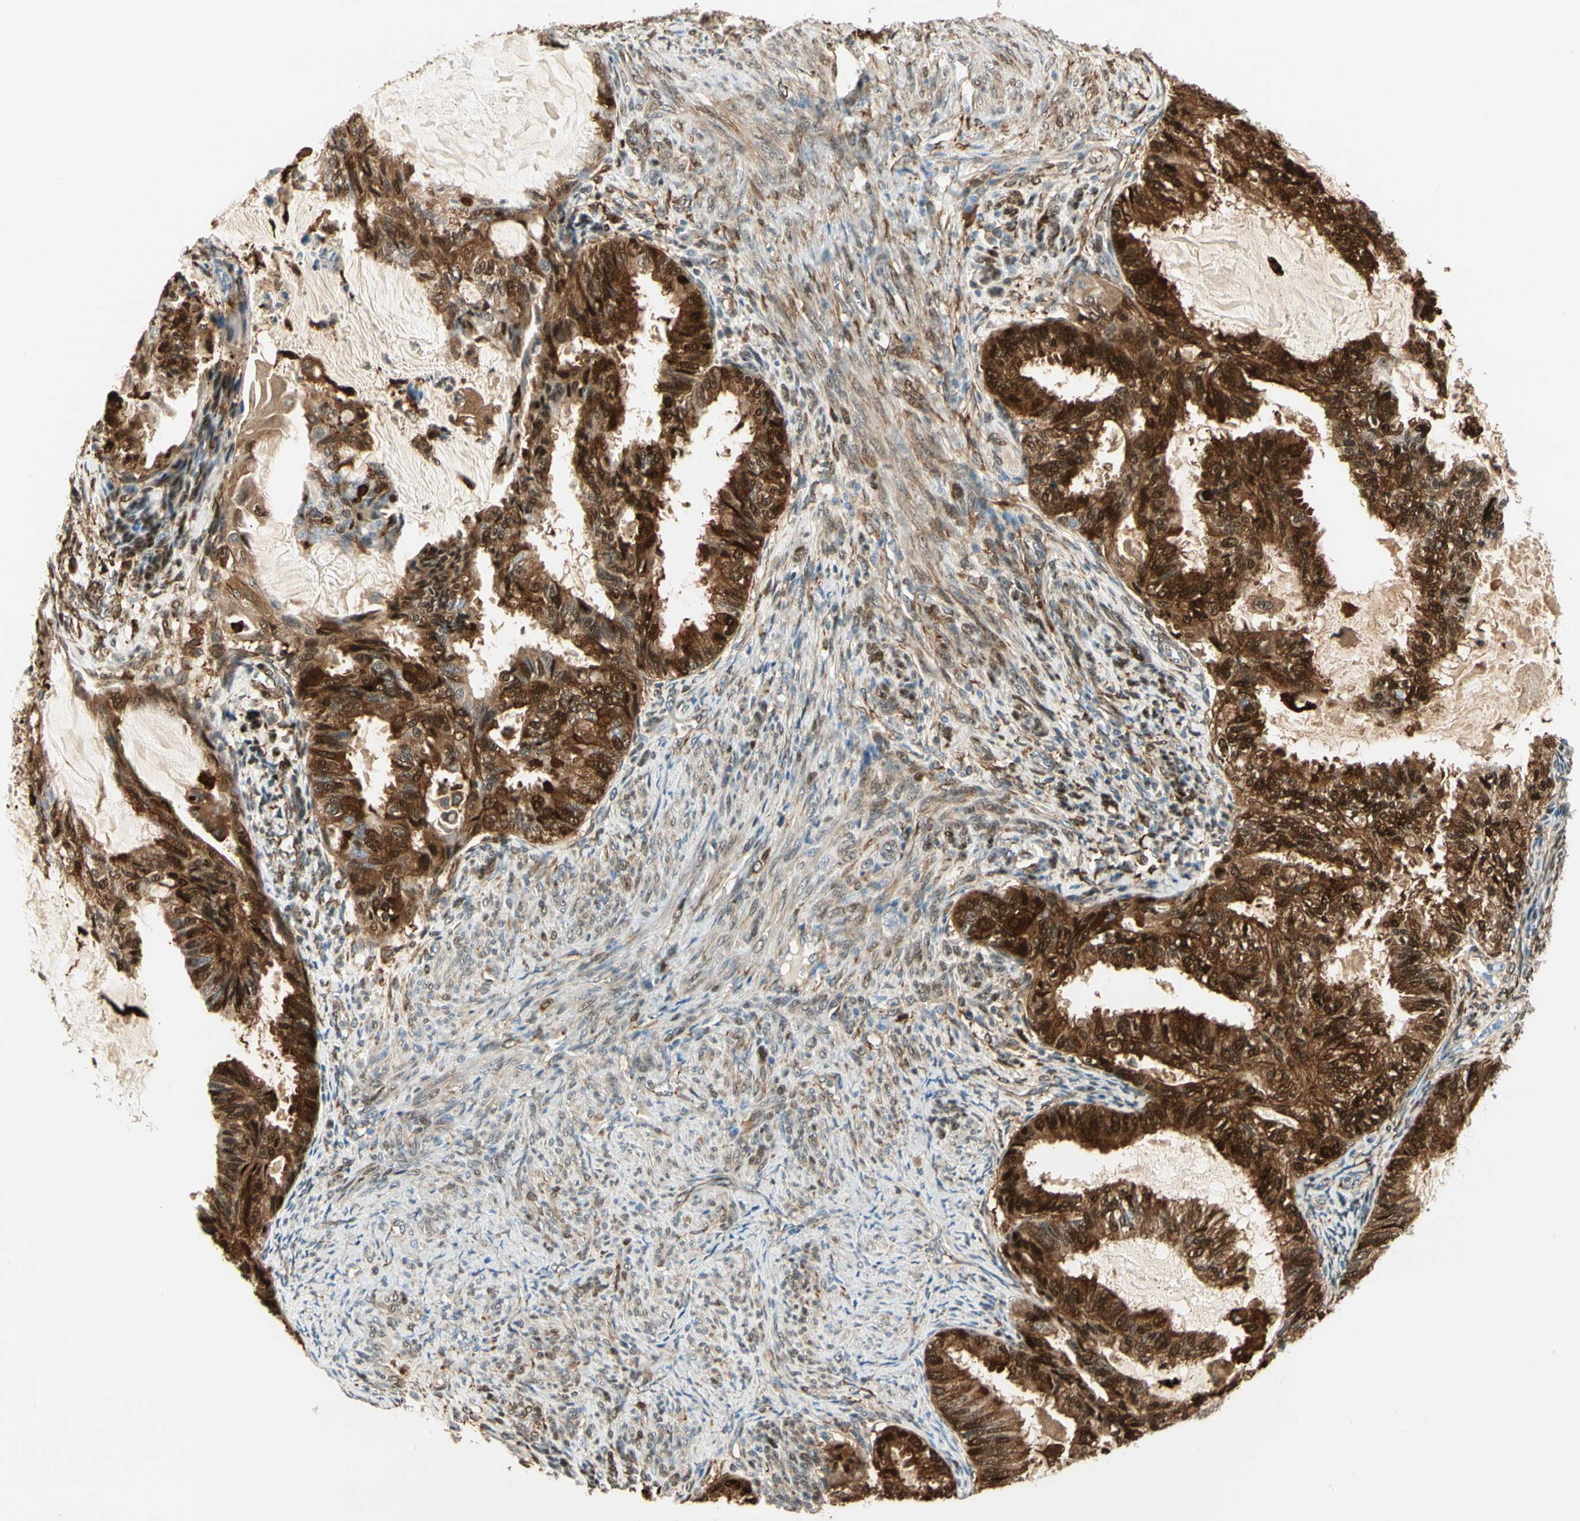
{"staining": {"intensity": "strong", "quantity": ">75%", "location": "cytoplasmic/membranous,nuclear"}, "tissue": "cervical cancer", "cell_type": "Tumor cells", "image_type": "cancer", "snomed": [{"axis": "morphology", "description": "Normal tissue, NOS"}, {"axis": "morphology", "description": "Adenocarcinoma, NOS"}, {"axis": "topography", "description": "Cervix"}, {"axis": "topography", "description": "Endometrium"}], "caption": "This is an image of immunohistochemistry staining of cervical adenocarcinoma, which shows strong staining in the cytoplasmic/membranous and nuclear of tumor cells.", "gene": "FTH1", "patient": {"sex": "female", "age": 86}}